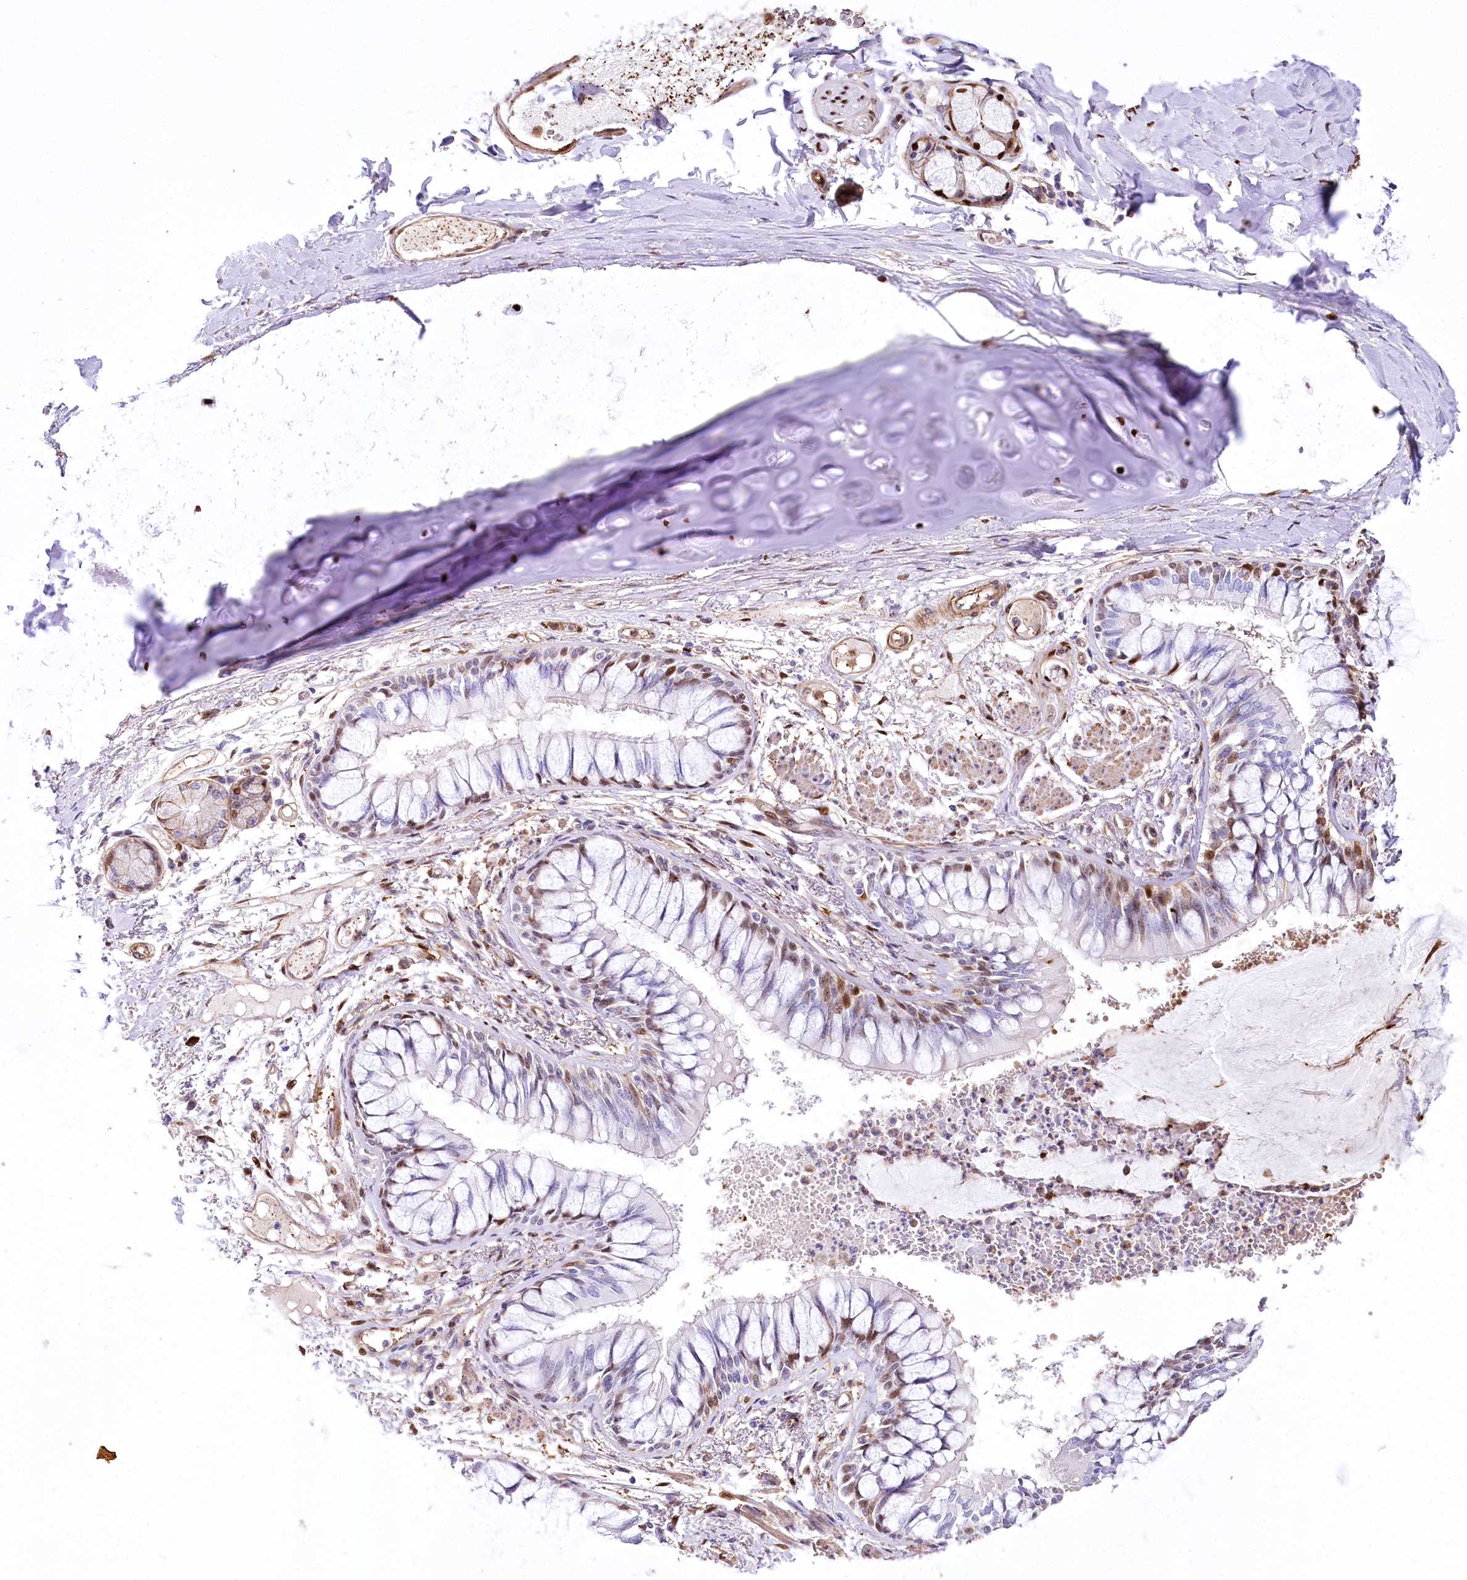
{"staining": {"intensity": "strong", "quantity": "<25%", "location": "nuclear"}, "tissue": "soft tissue", "cell_type": "Chondrocytes", "image_type": "normal", "snomed": [{"axis": "morphology", "description": "Normal tissue, NOS"}, {"axis": "topography", "description": "Cartilage tissue"}, {"axis": "topography", "description": "Bronchus"}, {"axis": "topography", "description": "Lung"}, {"axis": "topography", "description": "Peripheral nerve tissue"}], "caption": "Protein staining exhibits strong nuclear positivity in approximately <25% of chondrocytes in unremarkable soft tissue. (Stains: DAB (3,3'-diaminobenzidine) in brown, nuclei in blue, Microscopy: brightfield microscopy at high magnification).", "gene": "PTMS", "patient": {"sex": "female", "age": 49}}